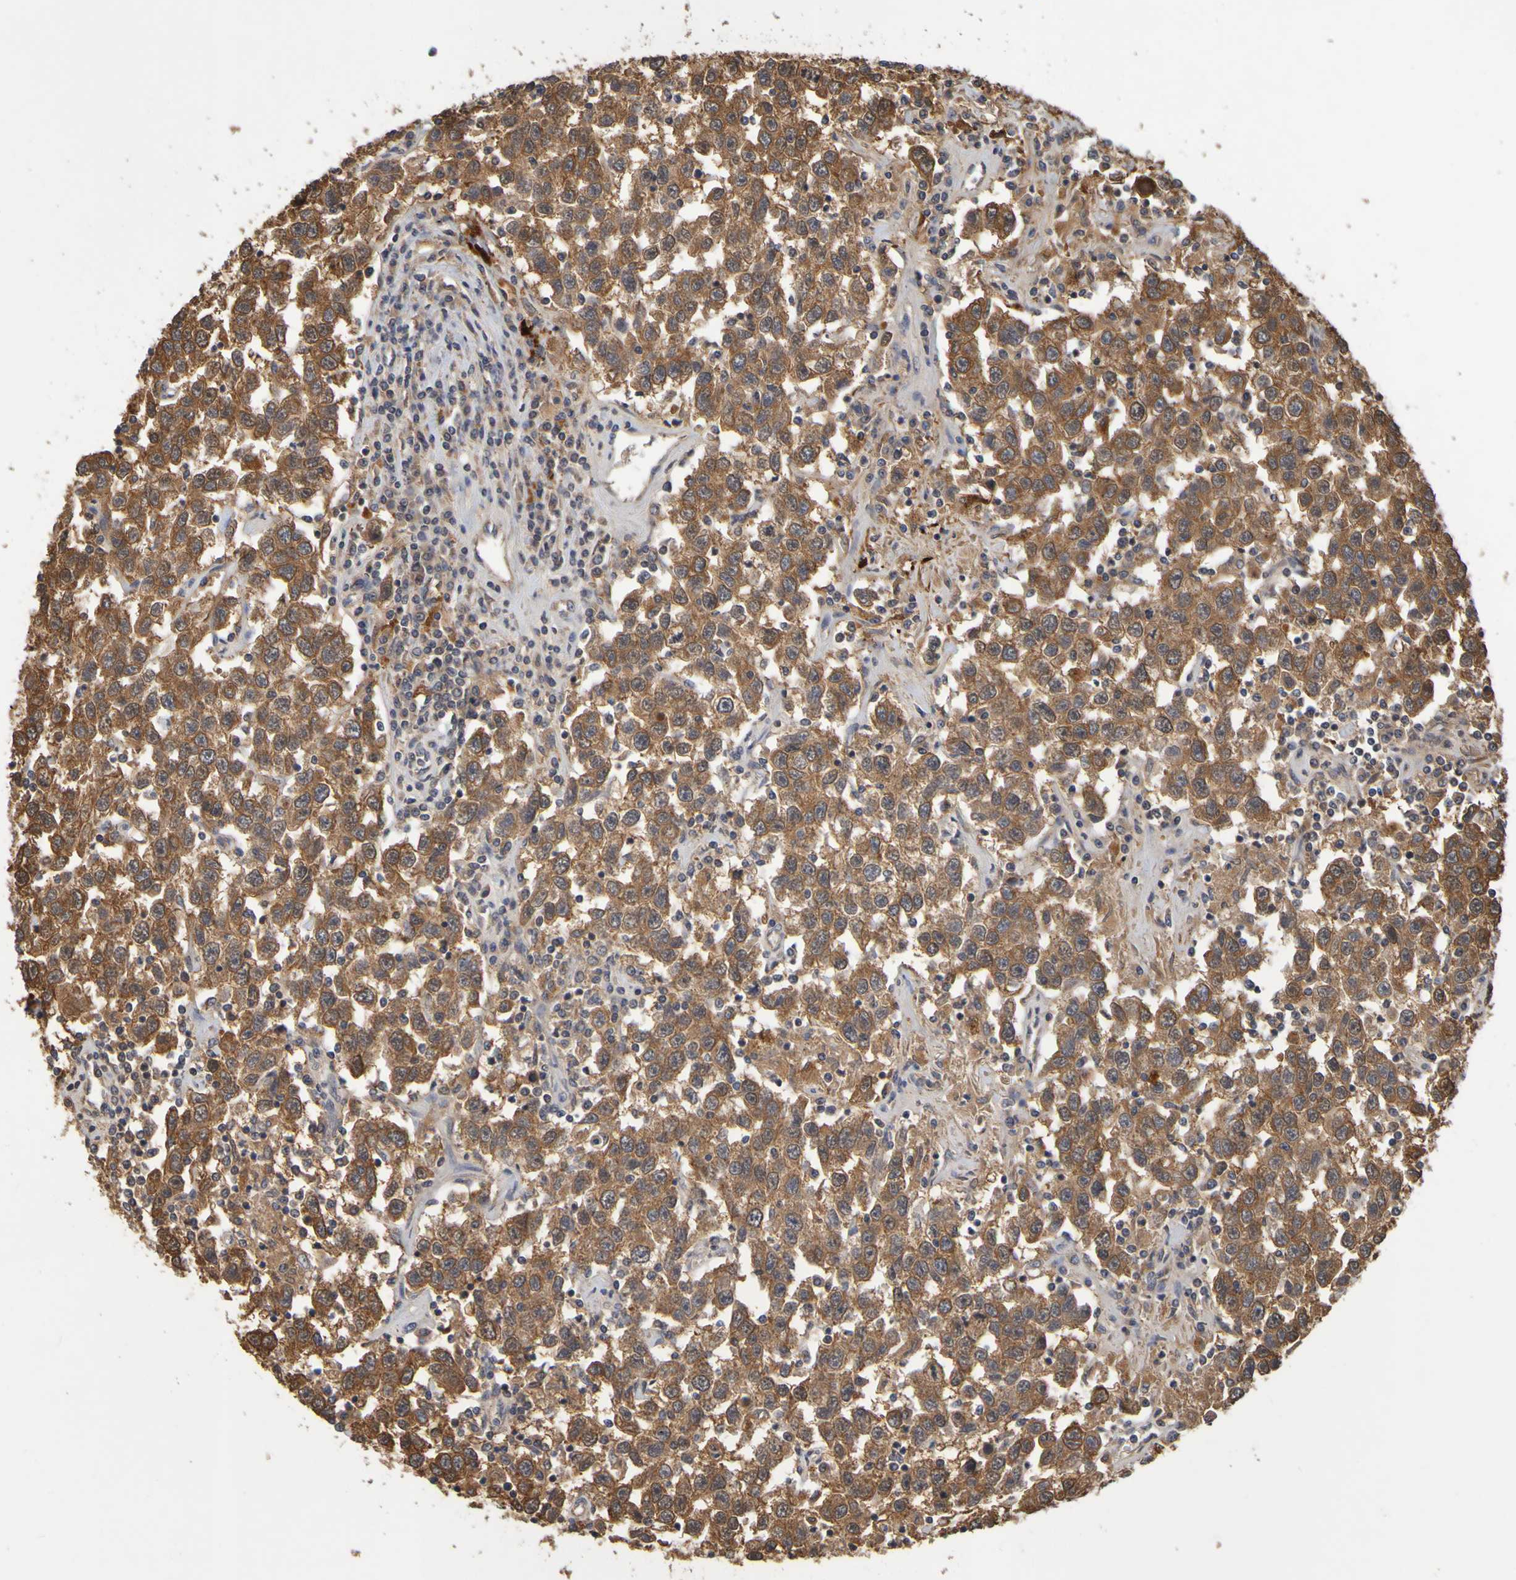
{"staining": {"intensity": "strong", "quantity": ">75%", "location": "cytoplasmic/membranous"}, "tissue": "testis cancer", "cell_type": "Tumor cells", "image_type": "cancer", "snomed": [{"axis": "morphology", "description": "Seminoma, NOS"}, {"axis": "topography", "description": "Testis"}], "caption": "Immunohistochemistry (IHC) photomicrograph of neoplastic tissue: testis cancer stained using immunohistochemistry (IHC) displays high levels of strong protein expression localized specifically in the cytoplasmic/membranous of tumor cells, appearing as a cytoplasmic/membranous brown color.", "gene": "OCRL", "patient": {"sex": "male", "age": 41}}